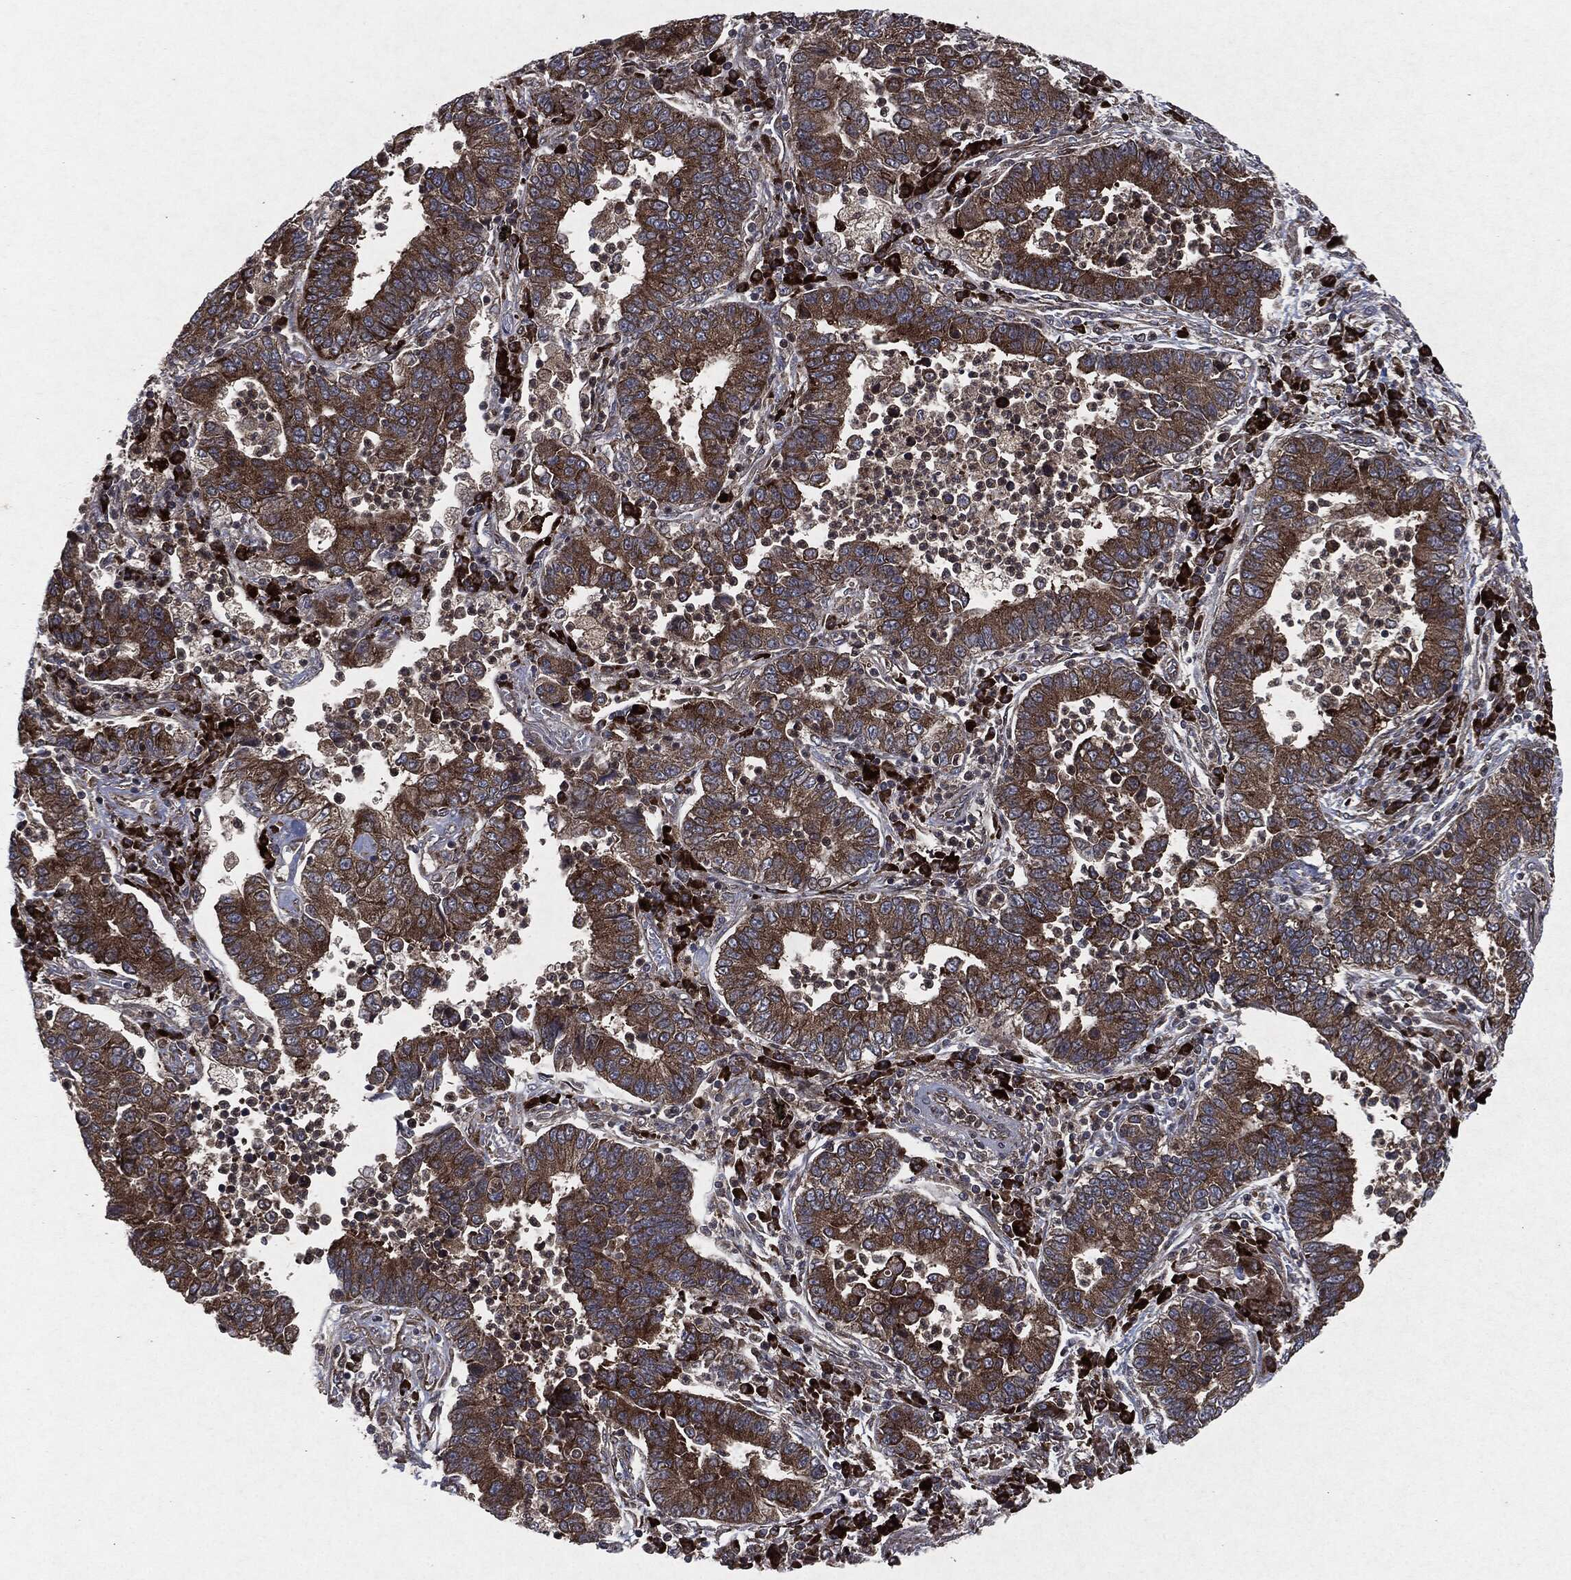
{"staining": {"intensity": "strong", "quantity": "25%-75%", "location": "cytoplasmic/membranous"}, "tissue": "lung cancer", "cell_type": "Tumor cells", "image_type": "cancer", "snomed": [{"axis": "morphology", "description": "Adenocarcinoma, NOS"}, {"axis": "topography", "description": "Lung"}], "caption": "Tumor cells exhibit high levels of strong cytoplasmic/membranous positivity in about 25%-75% of cells in human adenocarcinoma (lung).", "gene": "RAF1", "patient": {"sex": "female", "age": 57}}